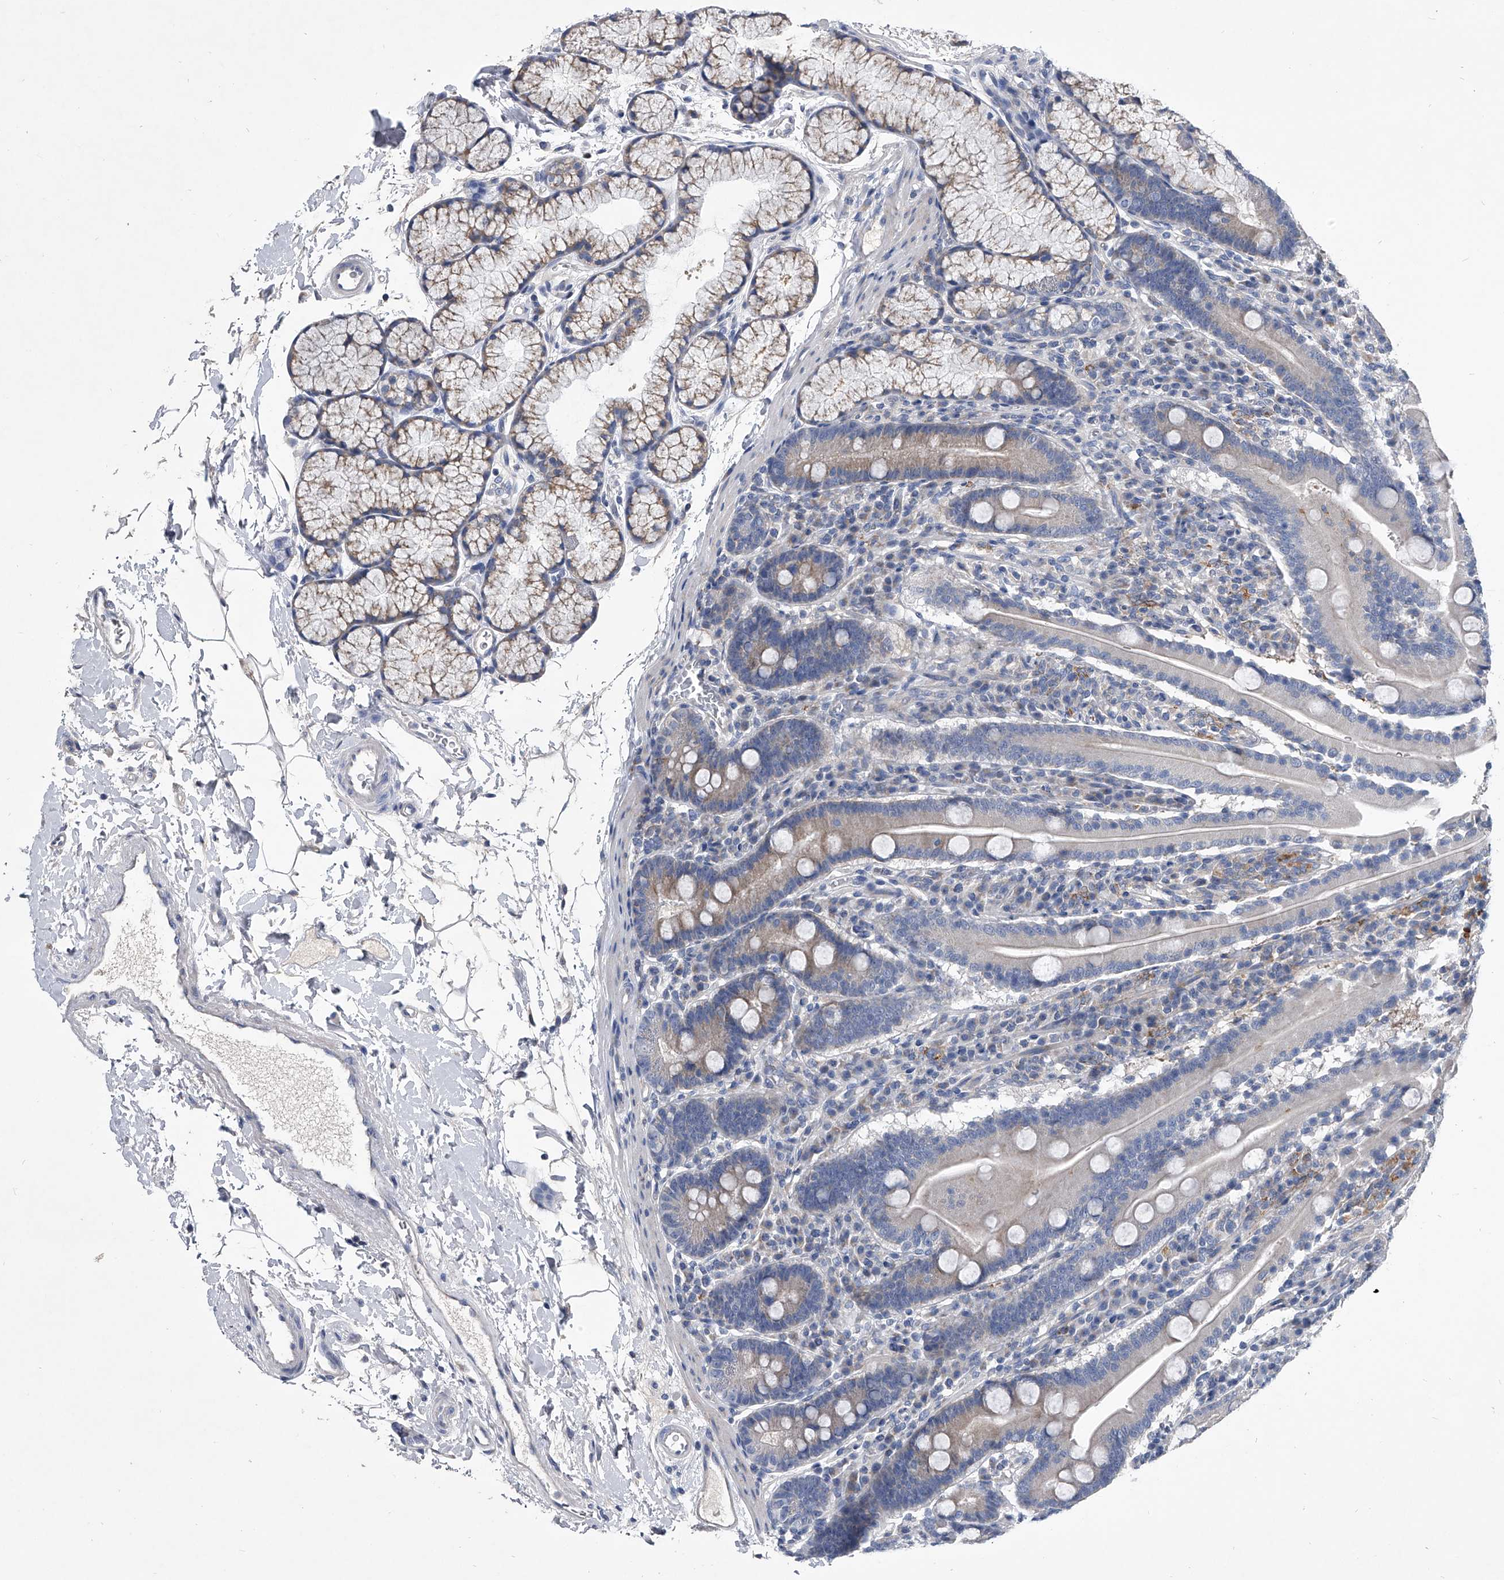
{"staining": {"intensity": "weak", "quantity": "<25%", "location": "cytoplasmic/membranous"}, "tissue": "duodenum", "cell_type": "Glandular cells", "image_type": "normal", "snomed": [{"axis": "morphology", "description": "Normal tissue, NOS"}, {"axis": "topography", "description": "Duodenum"}], "caption": "Immunohistochemistry photomicrograph of benign duodenum stained for a protein (brown), which displays no expression in glandular cells.", "gene": "SPP1", "patient": {"sex": "male", "age": 35}}